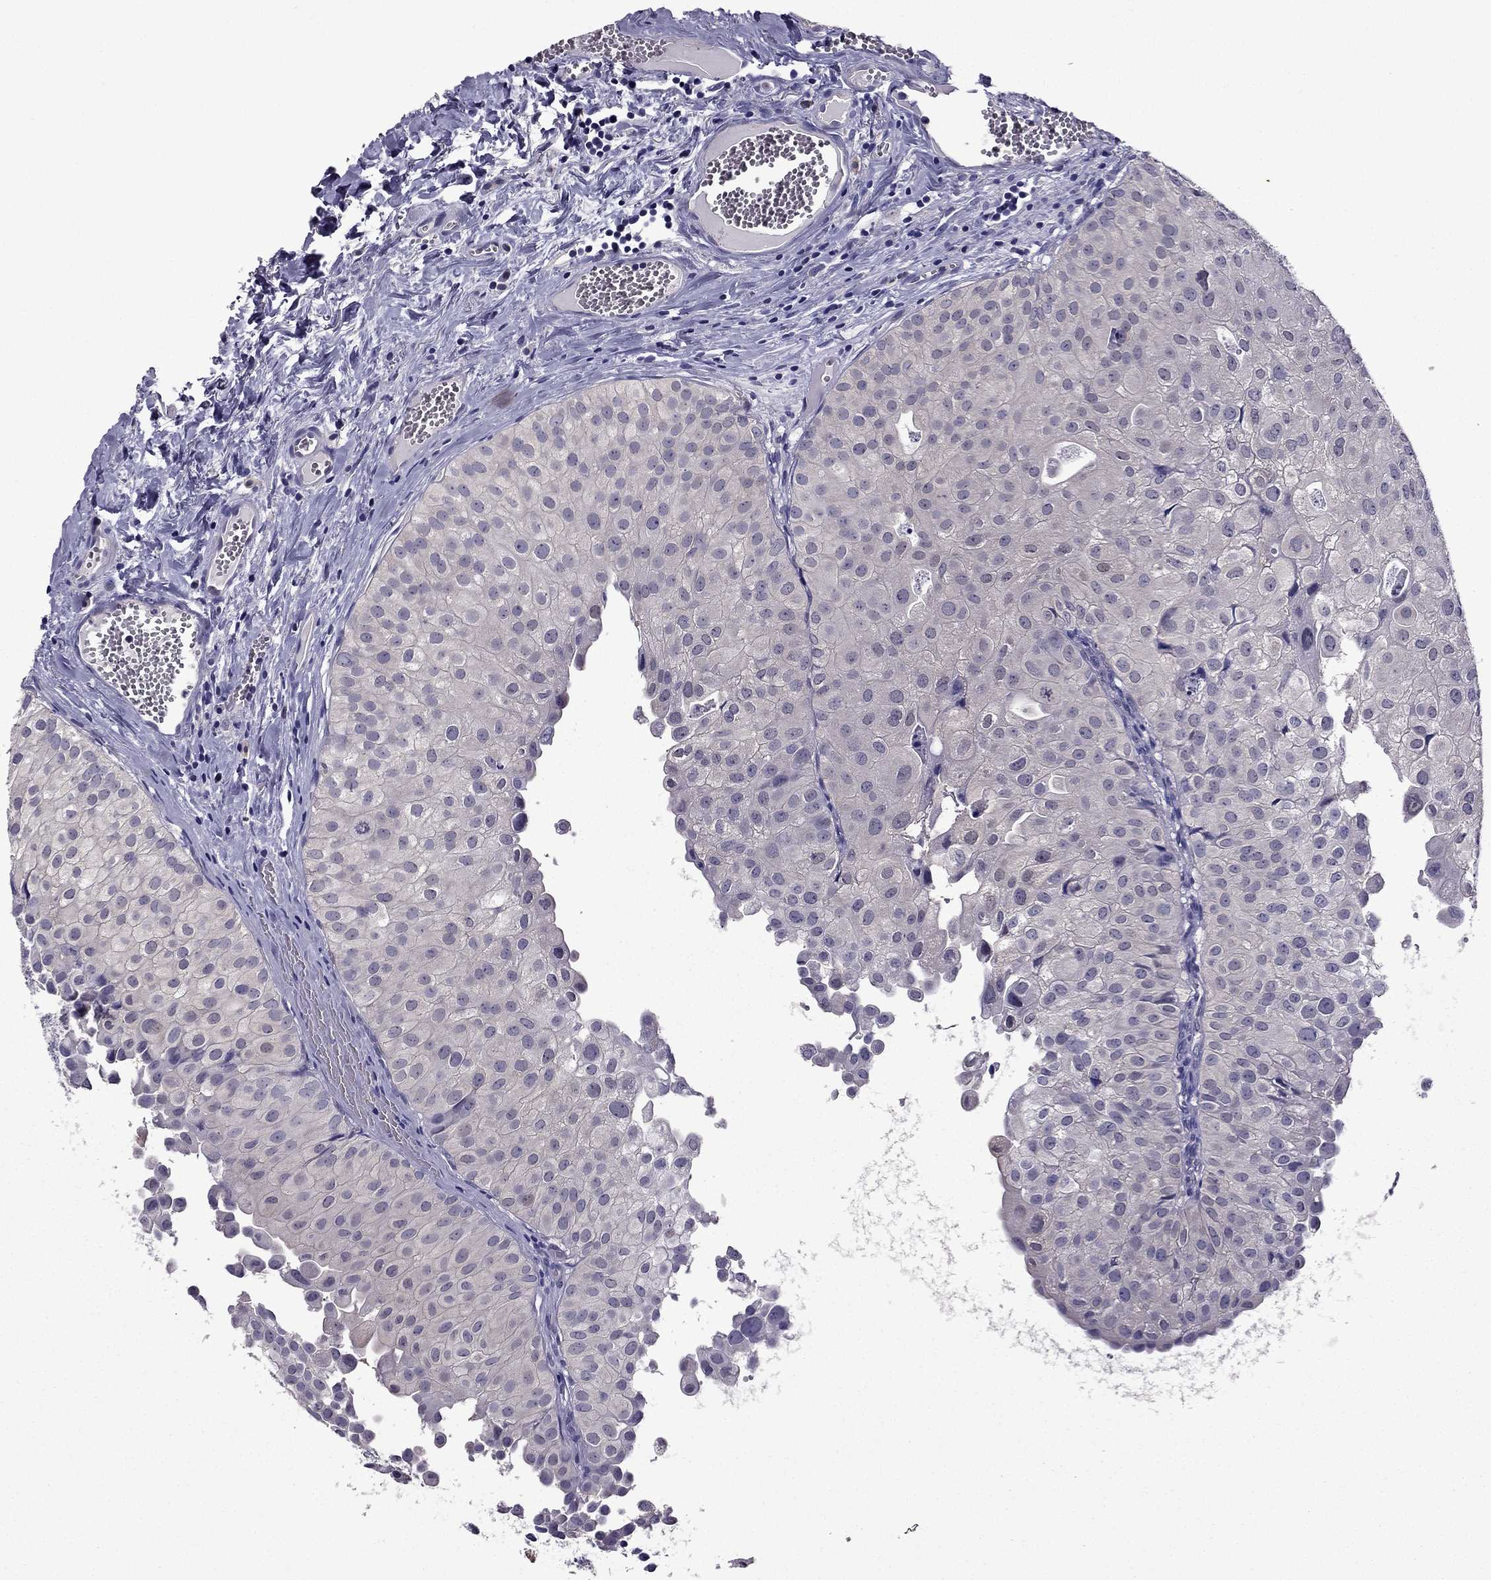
{"staining": {"intensity": "negative", "quantity": "none", "location": "none"}, "tissue": "urothelial cancer", "cell_type": "Tumor cells", "image_type": "cancer", "snomed": [{"axis": "morphology", "description": "Urothelial carcinoma, Low grade"}, {"axis": "topography", "description": "Urinary bladder"}], "caption": "Protein analysis of urothelial carcinoma (low-grade) shows no significant staining in tumor cells. The staining was performed using DAB to visualize the protein expression in brown, while the nuclei were stained in blue with hematoxylin (Magnification: 20x).", "gene": "CDK5", "patient": {"sex": "female", "age": 78}}